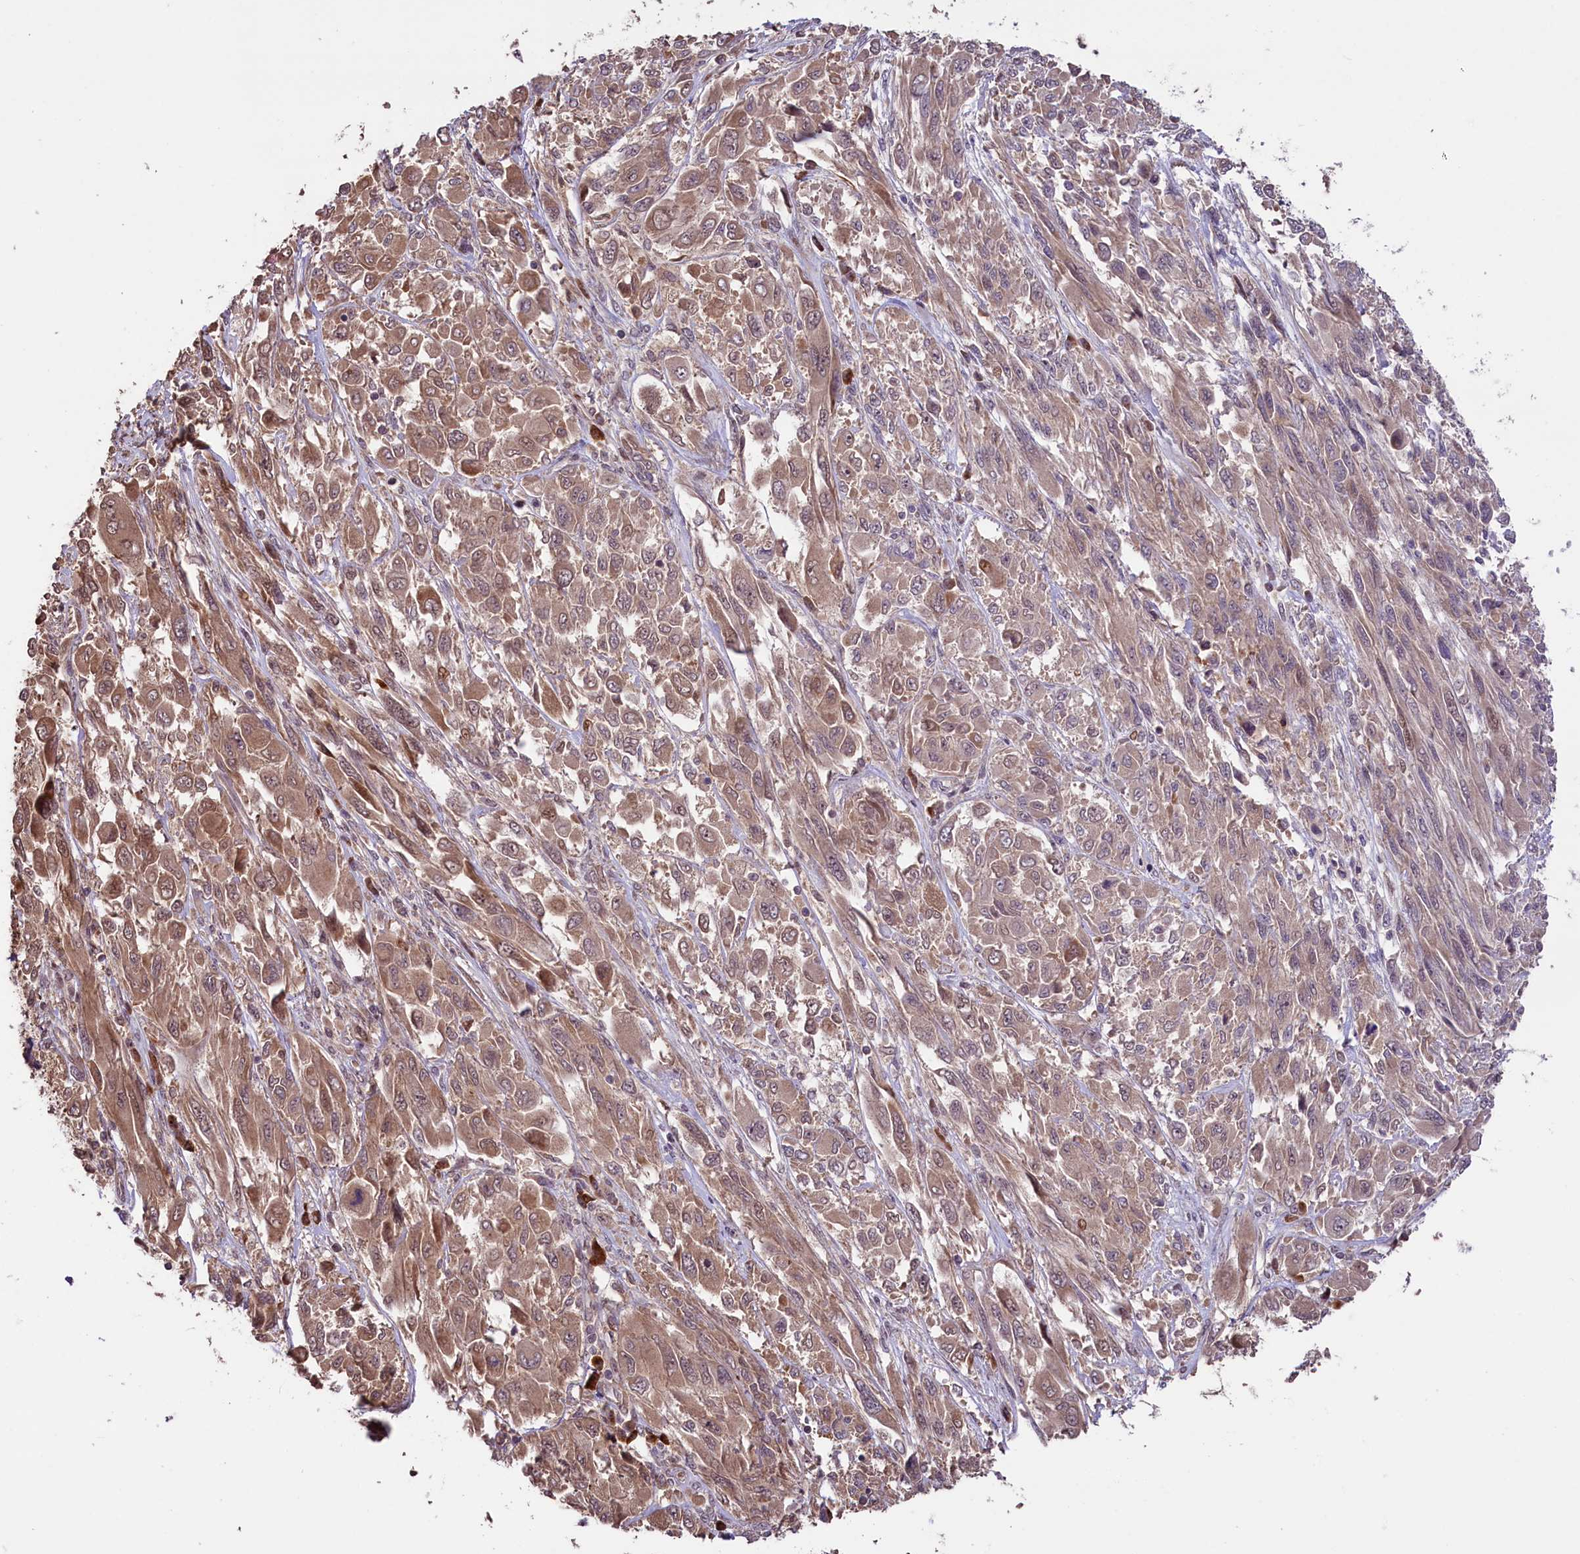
{"staining": {"intensity": "moderate", "quantity": "<25%", "location": "cytoplasmic/membranous"}, "tissue": "melanoma", "cell_type": "Tumor cells", "image_type": "cancer", "snomed": [{"axis": "morphology", "description": "Malignant melanoma, NOS"}, {"axis": "topography", "description": "Skin"}], "caption": "Tumor cells exhibit moderate cytoplasmic/membranous expression in about <25% of cells in malignant melanoma.", "gene": "RIC8A", "patient": {"sex": "female", "age": 91}}